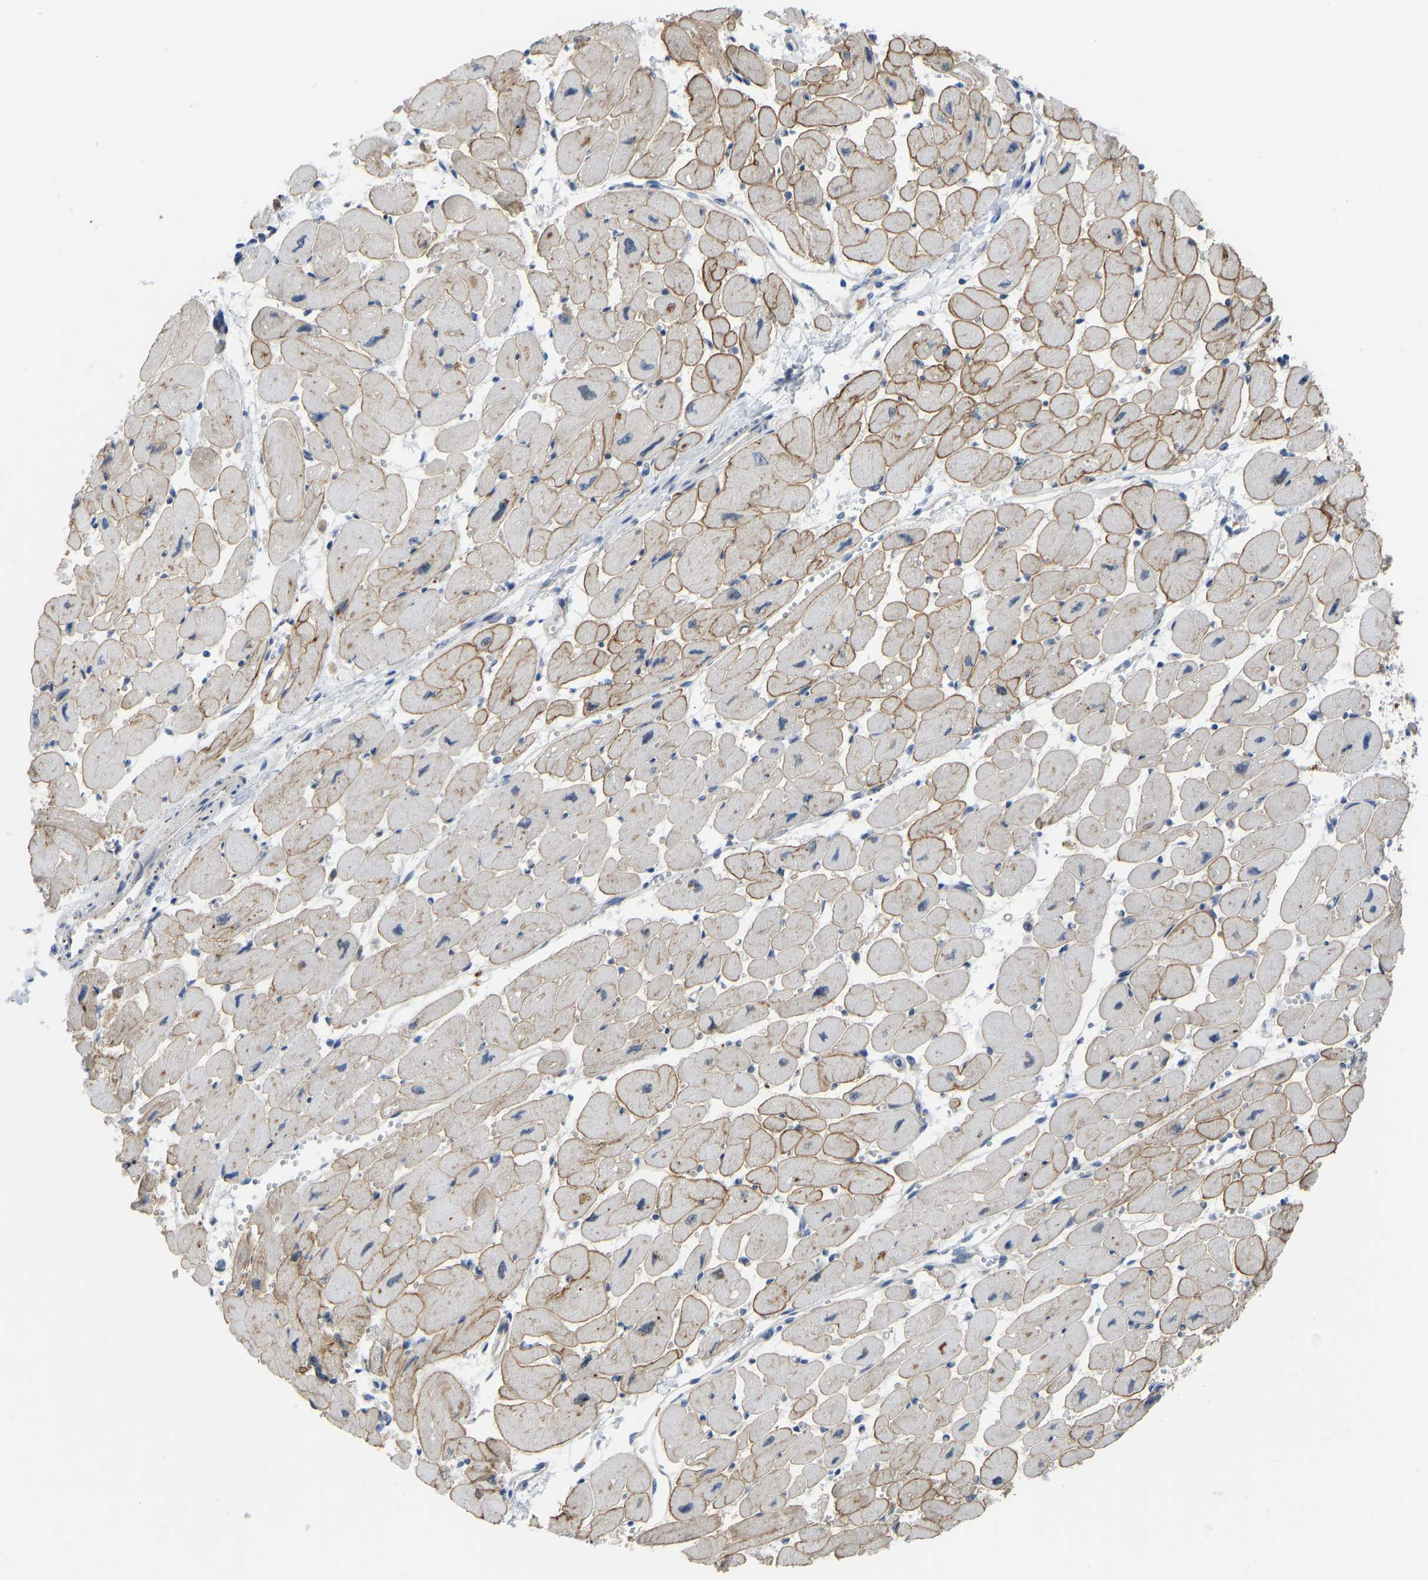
{"staining": {"intensity": "moderate", "quantity": "25%-75%", "location": "cytoplasmic/membranous"}, "tissue": "heart muscle", "cell_type": "Cardiomyocytes", "image_type": "normal", "snomed": [{"axis": "morphology", "description": "Normal tissue, NOS"}, {"axis": "topography", "description": "Heart"}], "caption": "Immunohistochemical staining of unremarkable heart muscle demonstrates 25%-75% levels of moderate cytoplasmic/membranous protein staining in approximately 25%-75% of cardiomyocytes. (Stains: DAB (3,3'-diaminobenzidine) in brown, nuclei in blue, Microscopy: brightfield microscopy at high magnification).", "gene": "ZNF251", "patient": {"sex": "female", "age": 54}}